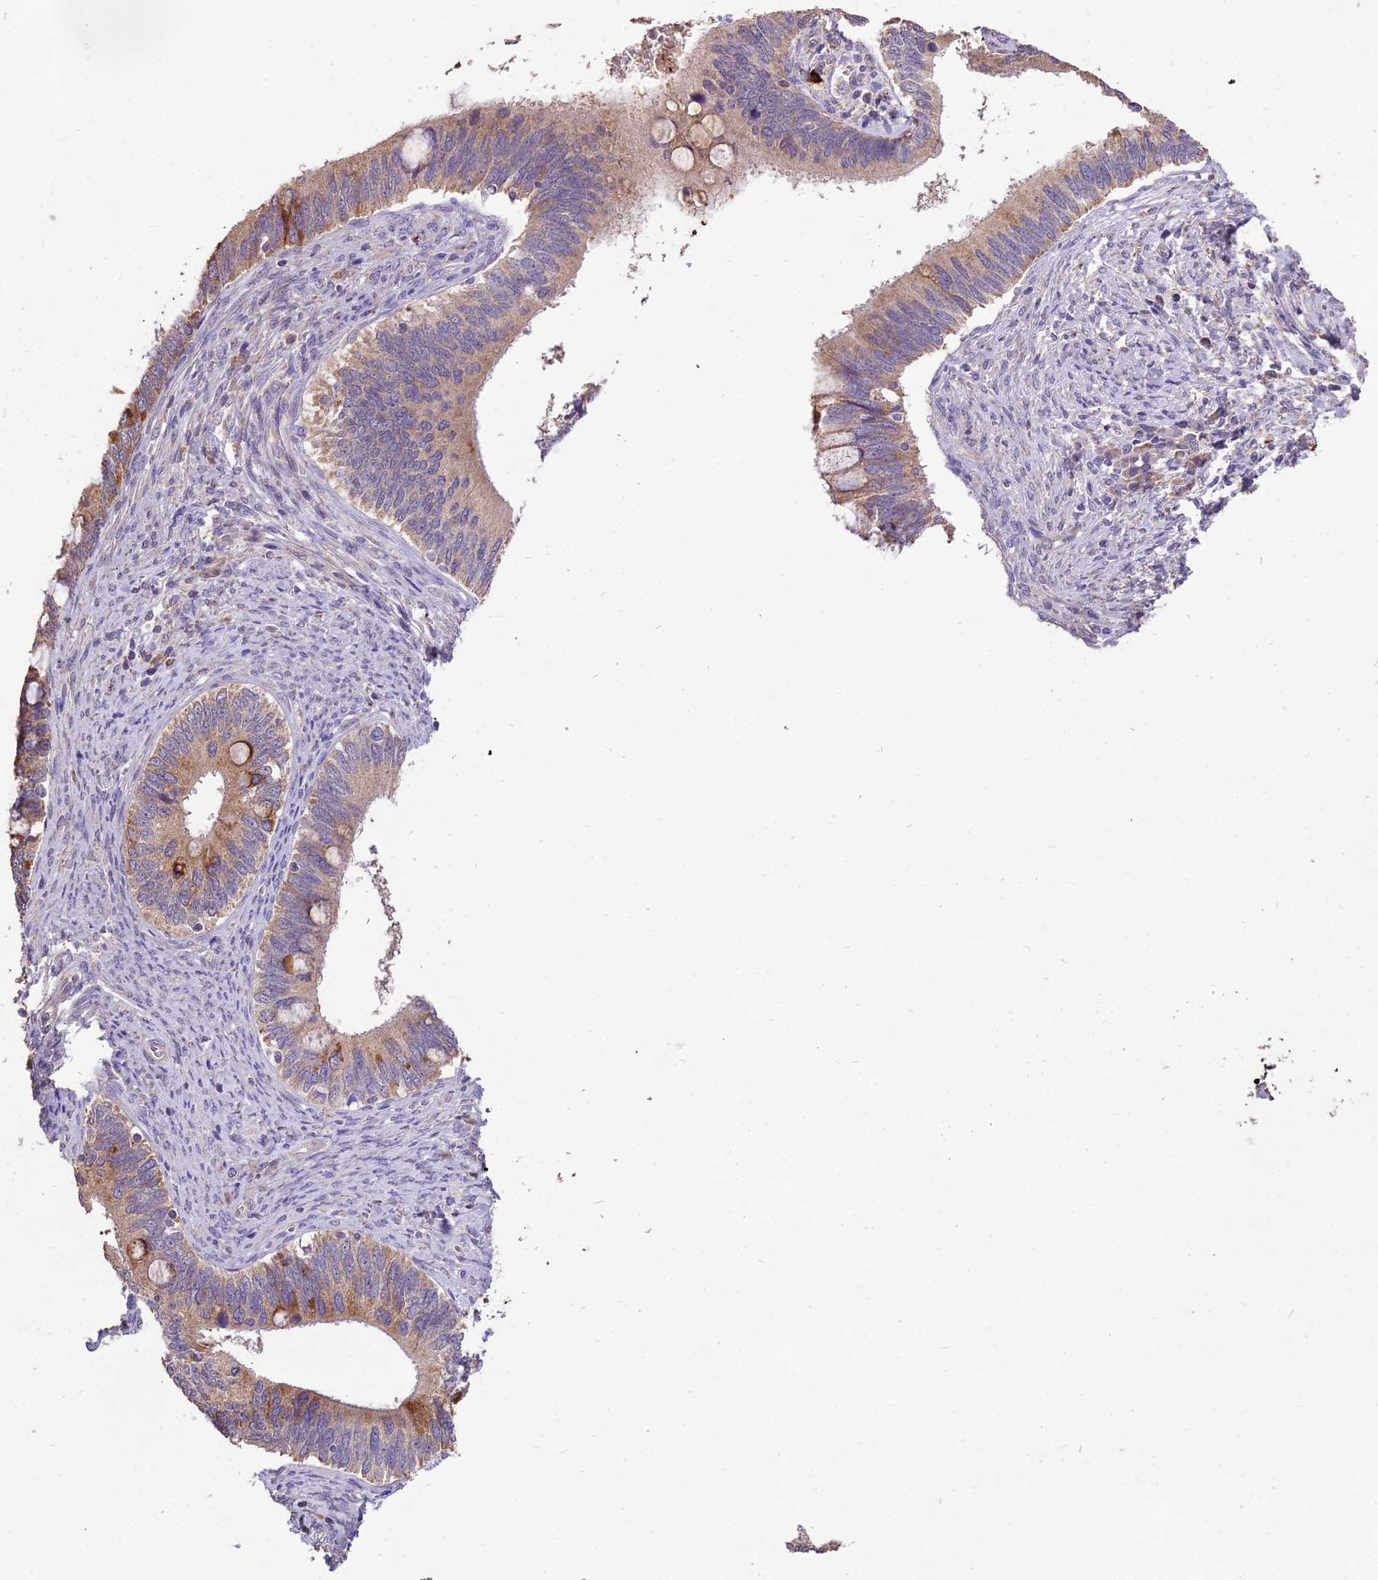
{"staining": {"intensity": "moderate", "quantity": "<25%", "location": "cytoplasmic/membranous"}, "tissue": "cervical cancer", "cell_type": "Tumor cells", "image_type": "cancer", "snomed": [{"axis": "morphology", "description": "Adenocarcinoma, NOS"}, {"axis": "topography", "description": "Cervix"}], "caption": "Protein expression analysis of human cervical adenocarcinoma reveals moderate cytoplasmic/membranous positivity in about <25% of tumor cells.", "gene": "SDHD", "patient": {"sex": "female", "age": 42}}